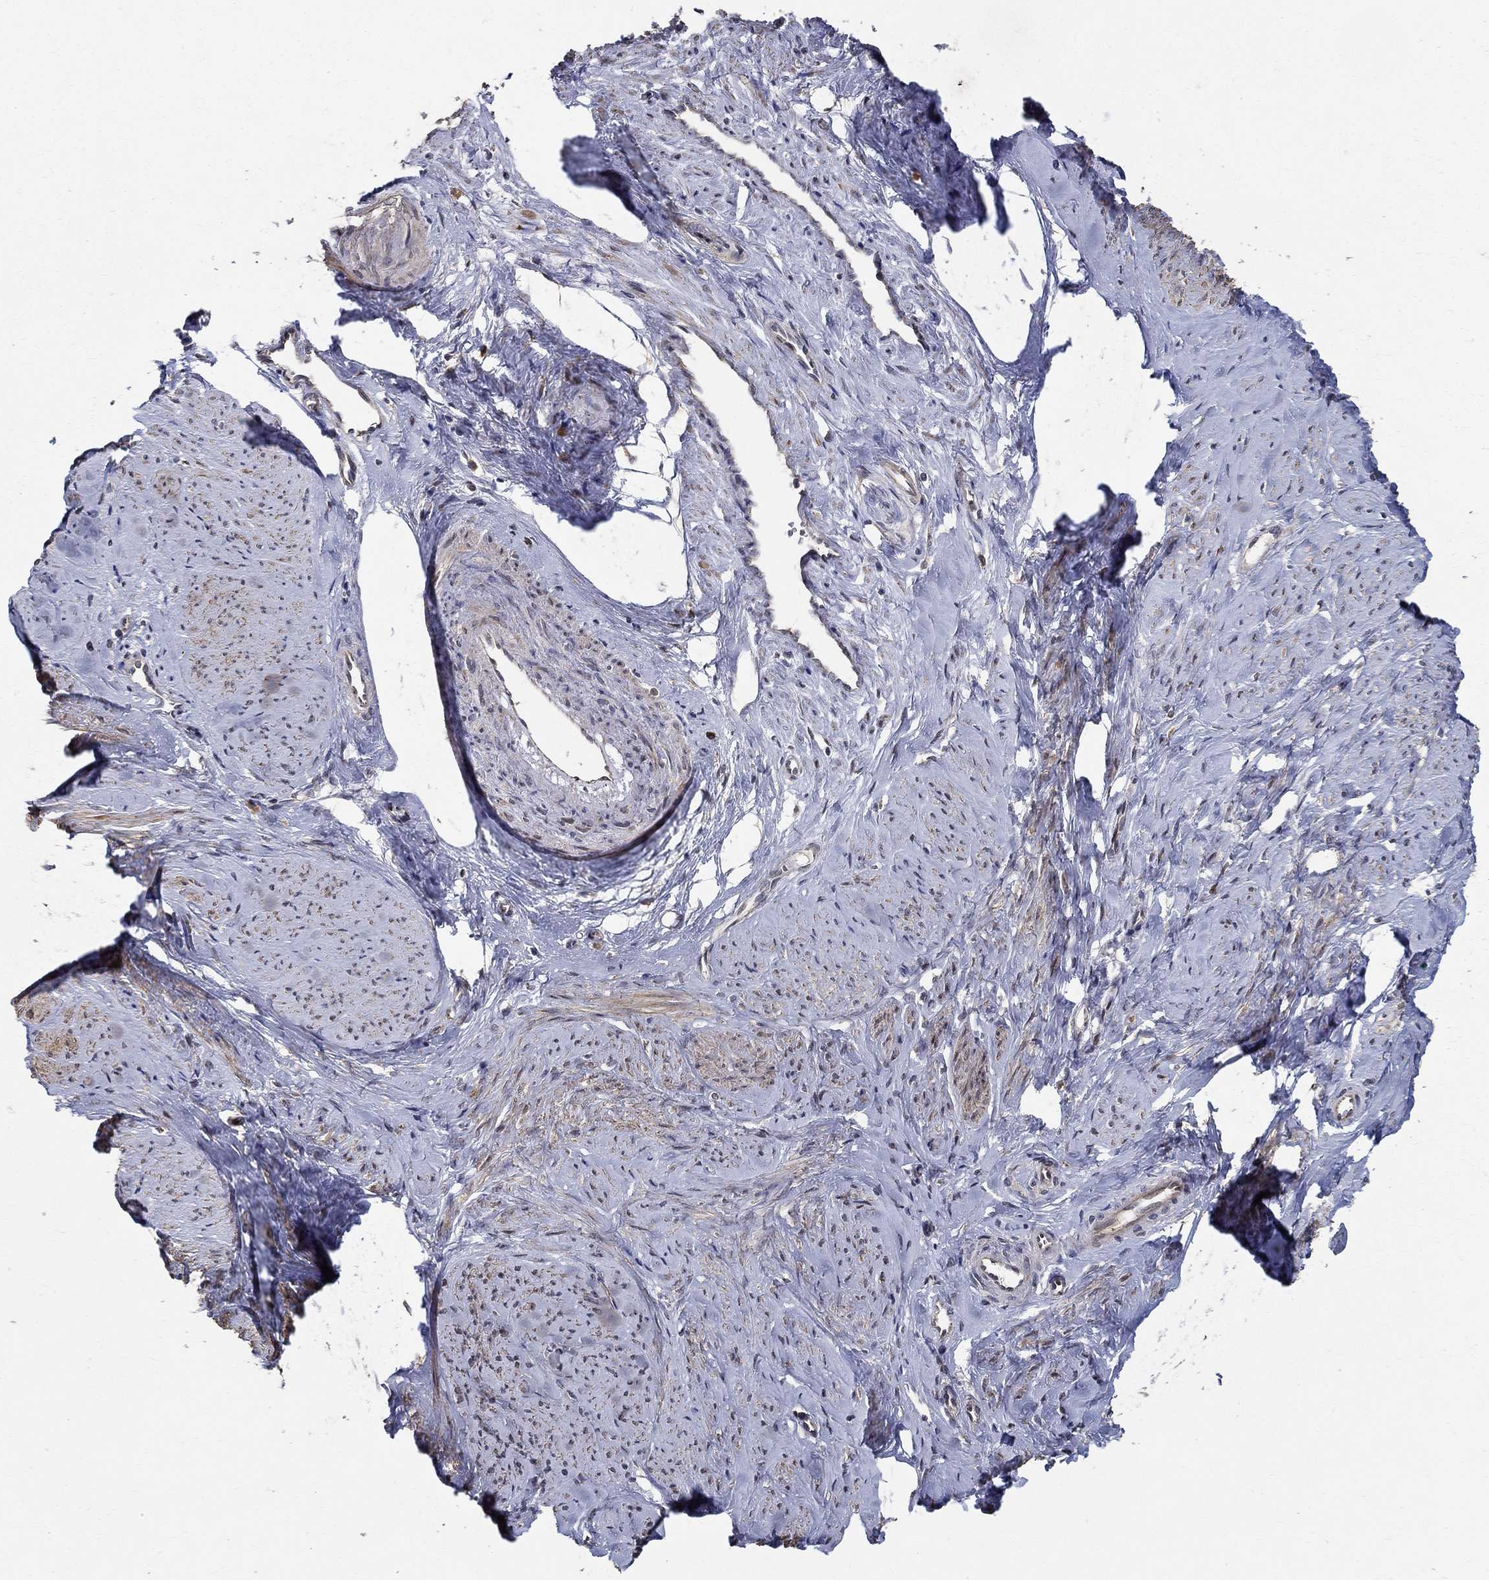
{"staining": {"intensity": "weak", "quantity": "25%-75%", "location": "cytoplasmic/membranous"}, "tissue": "smooth muscle", "cell_type": "Smooth muscle cells", "image_type": "normal", "snomed": [{"axis": "morphology", "description": "Normal tissue, NOS"}, {"axis": "topography", "description": "Smooth muscle"}], "caption": "Human smooth muscle stained for a protein (brown) displays weak cytoplasmic/membranous positive positivity in about 25%-75% of smooth muscle cells.", "gene": "ZNF594", "patient": {"sex": "female", "age": 48}}